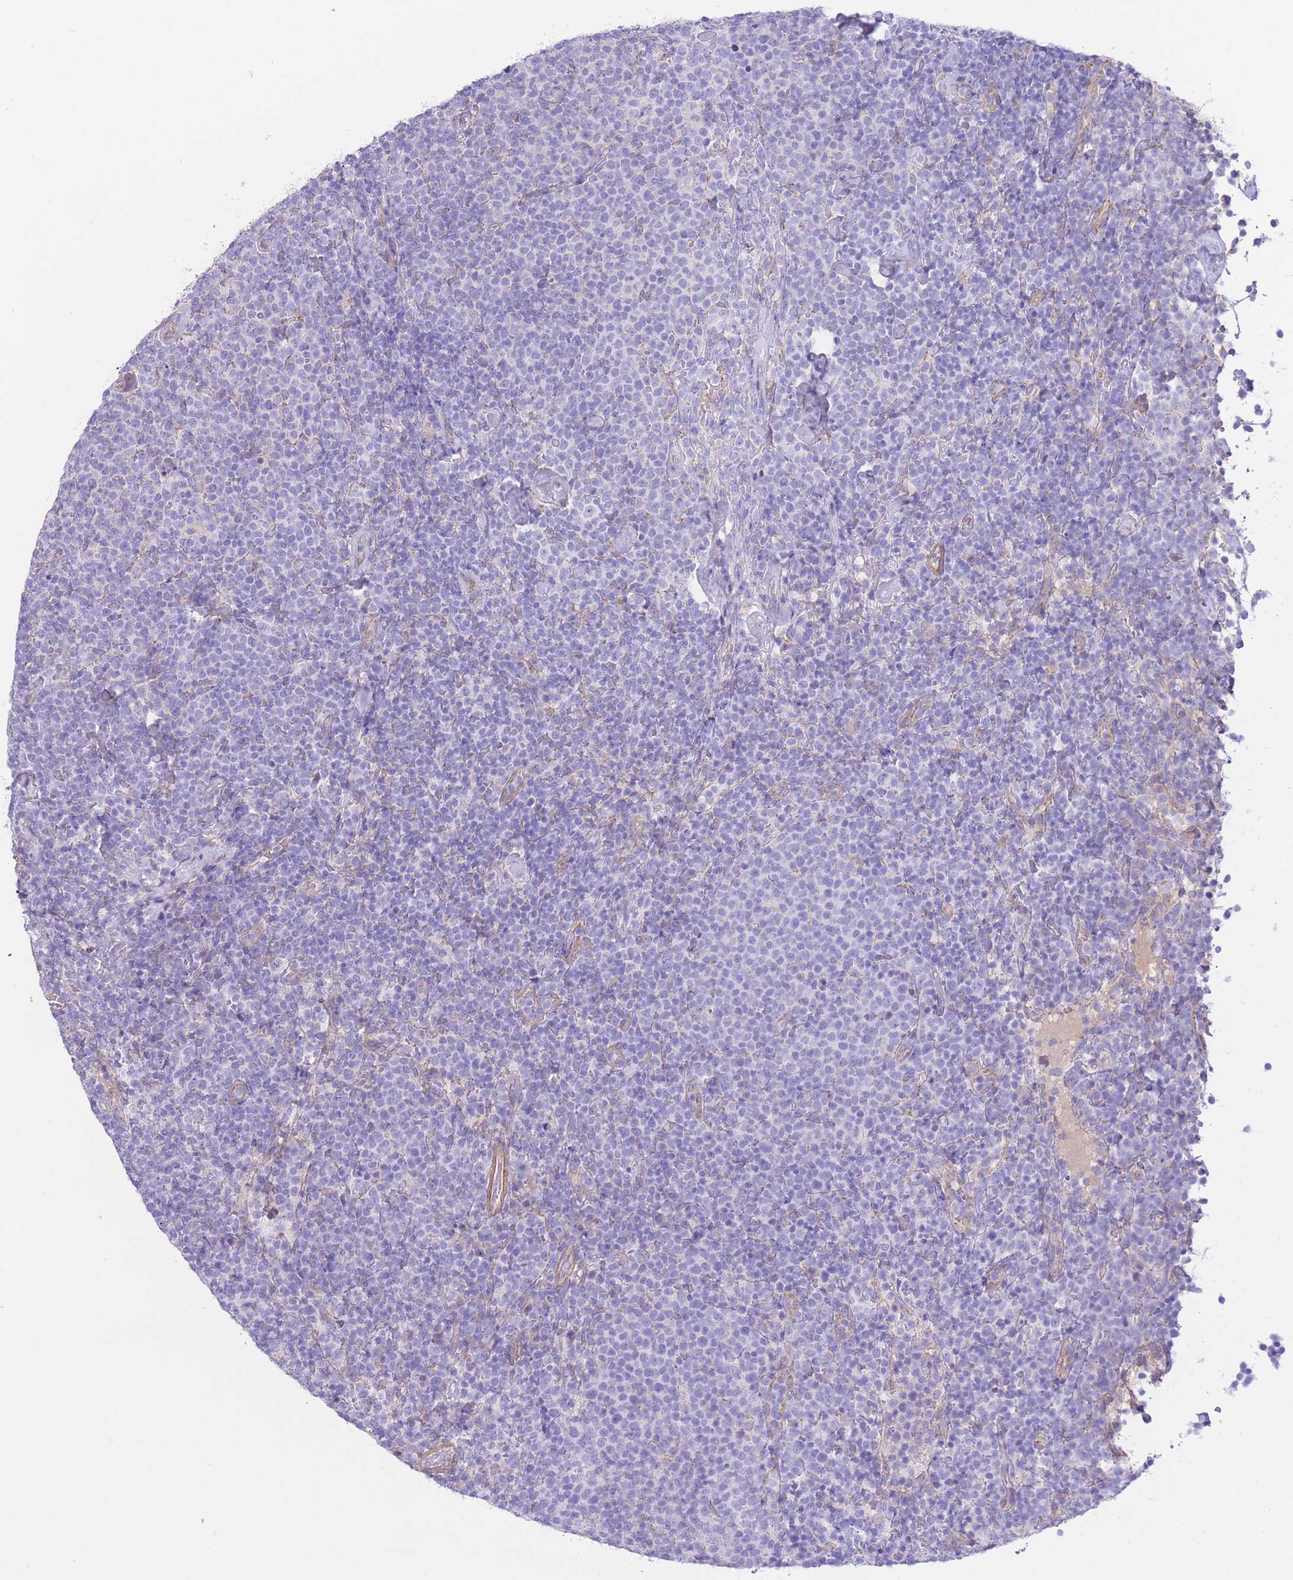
{"staining": {"intensity": "negative", "quantity": "none", "location": "none"}, "tissue": "lymphoma", "cell_type": "Tumor cells", "image_type": "cancer", "snomed": [{"axis": "morphology", "description": "Malignant lymphoma, non-Hodgkin's type, High grade"}, {"axis": "topography", "description": "Lymph node"}], "caption": "This is an immunohistochemistry (IHC) photomicrograph of human malignant lymphoma, non-Hodgkin's type (high-grade). There is no positivity in tumor cells.", "gene": "PGM1", "patient": {"sex": "male", "age": 61}}